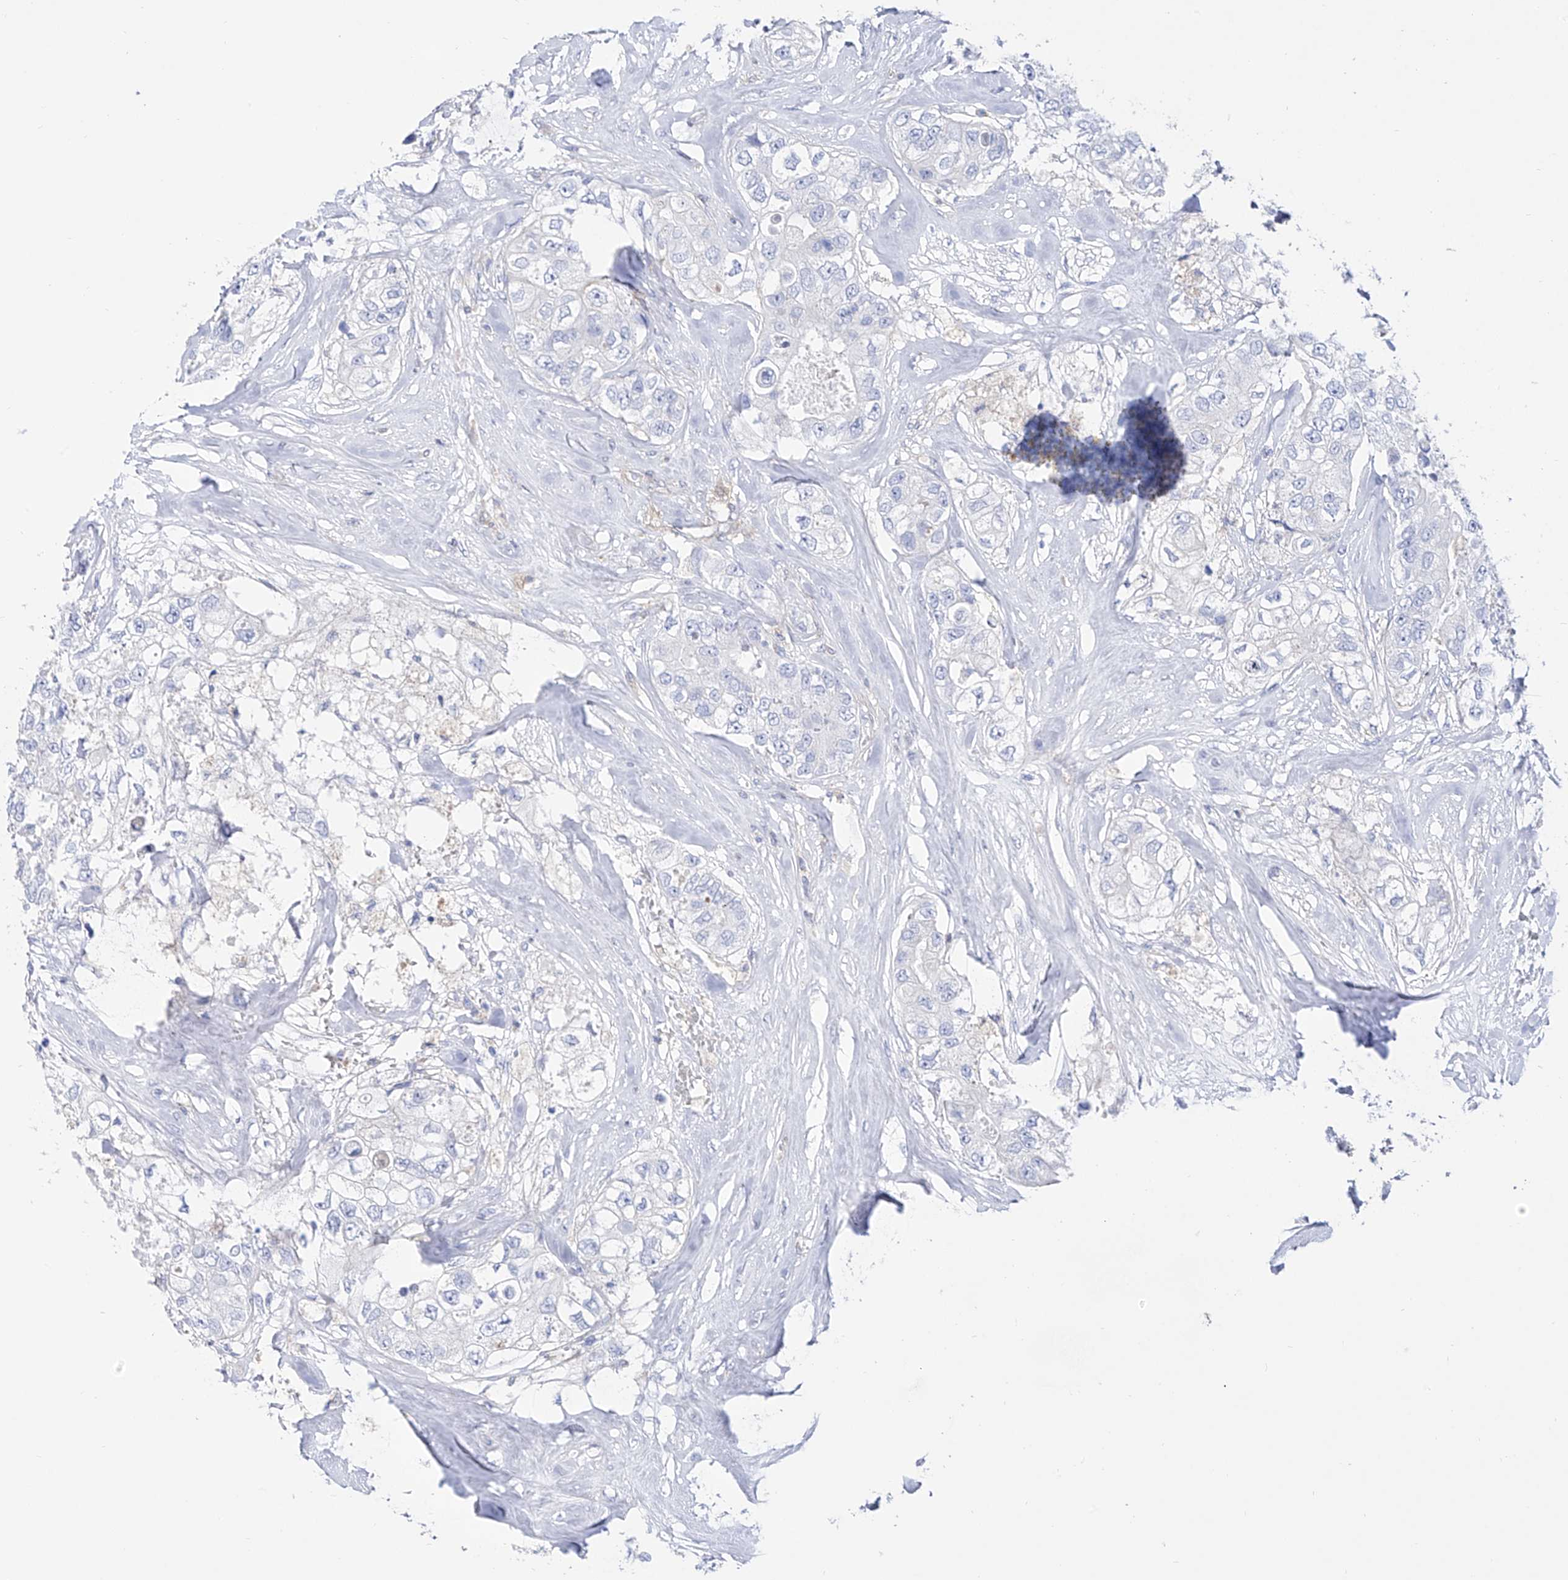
{"staining": {"intensity": "negative", "quantity": "none", "location": "none"}, "tissue": "breast cancer", "cell_type": "Tumor cells", "image_type": "cancer", "snomed": [{"axis": "morphology", "description": "Duct carcinoma"}, {"axis": "topography", "description": "Breast"}], "caption": "Breast cancer (intraductal carcinoma) stained for a protein using immunohistochemistry demonstrates no expression tumor cells.", "gene": "ZNF653", "patient": {"sex": "female", "age": 62}}